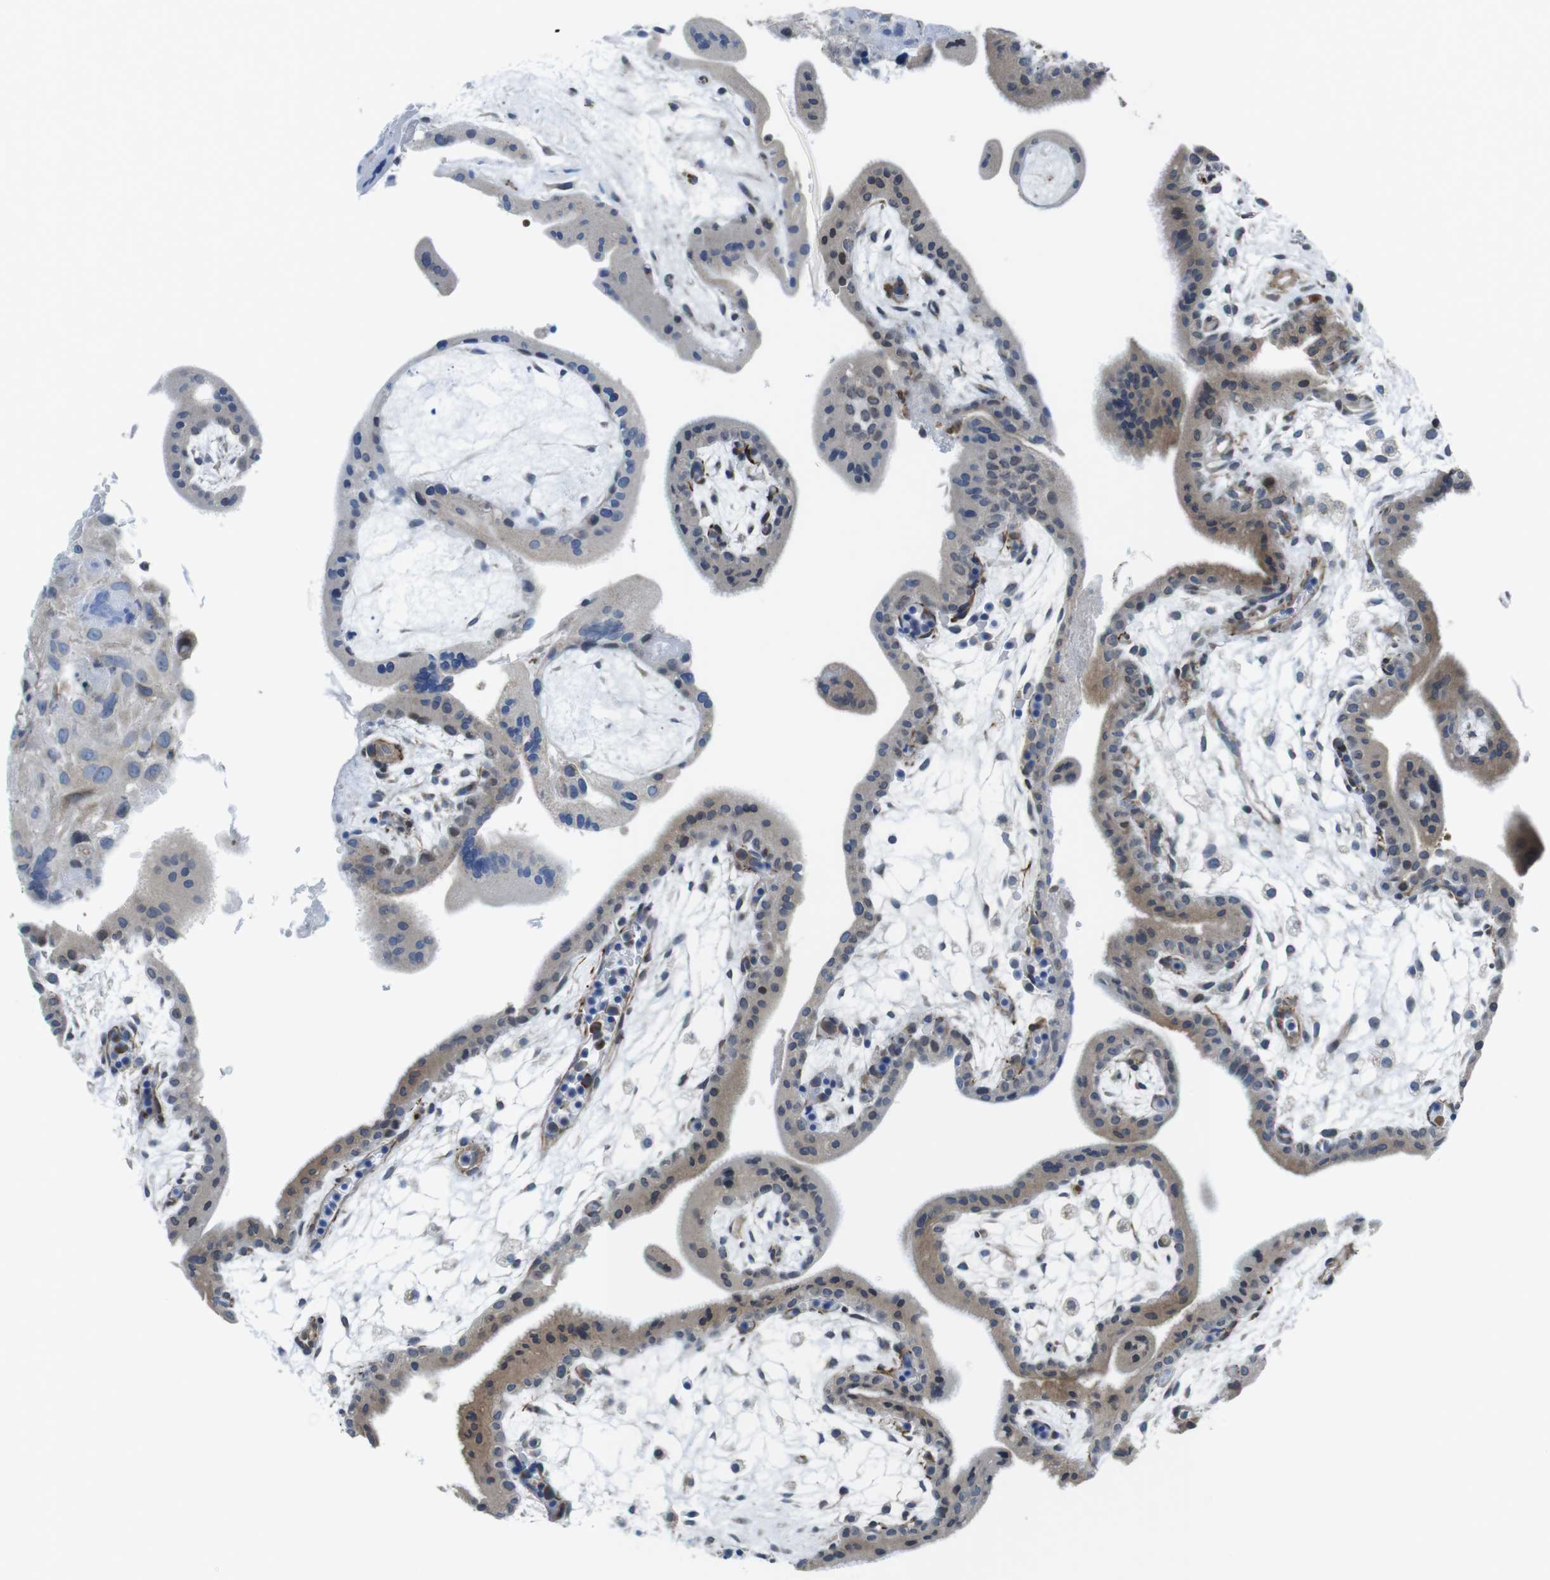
{"staining": {"intensity": "weak", "quantity": "<25%", "location": "cytoplasmic/membranous"}, "tissue": "placenta", "cell_type": "Trophoblastic cells", "image_type": "normal", "snomed": [{"axis": "morphology", "description": "Normal tissue, NOS"}, {"axis": "topography", "description": "Placenta"}], "caption": "A histopathology image of placenta stained for a protein exhibits no brown staining in trophoblastic cells. Nuclei are stained in blue.", "gene": "KCNE3", "patient": {"sex": "female", "age": 35}}